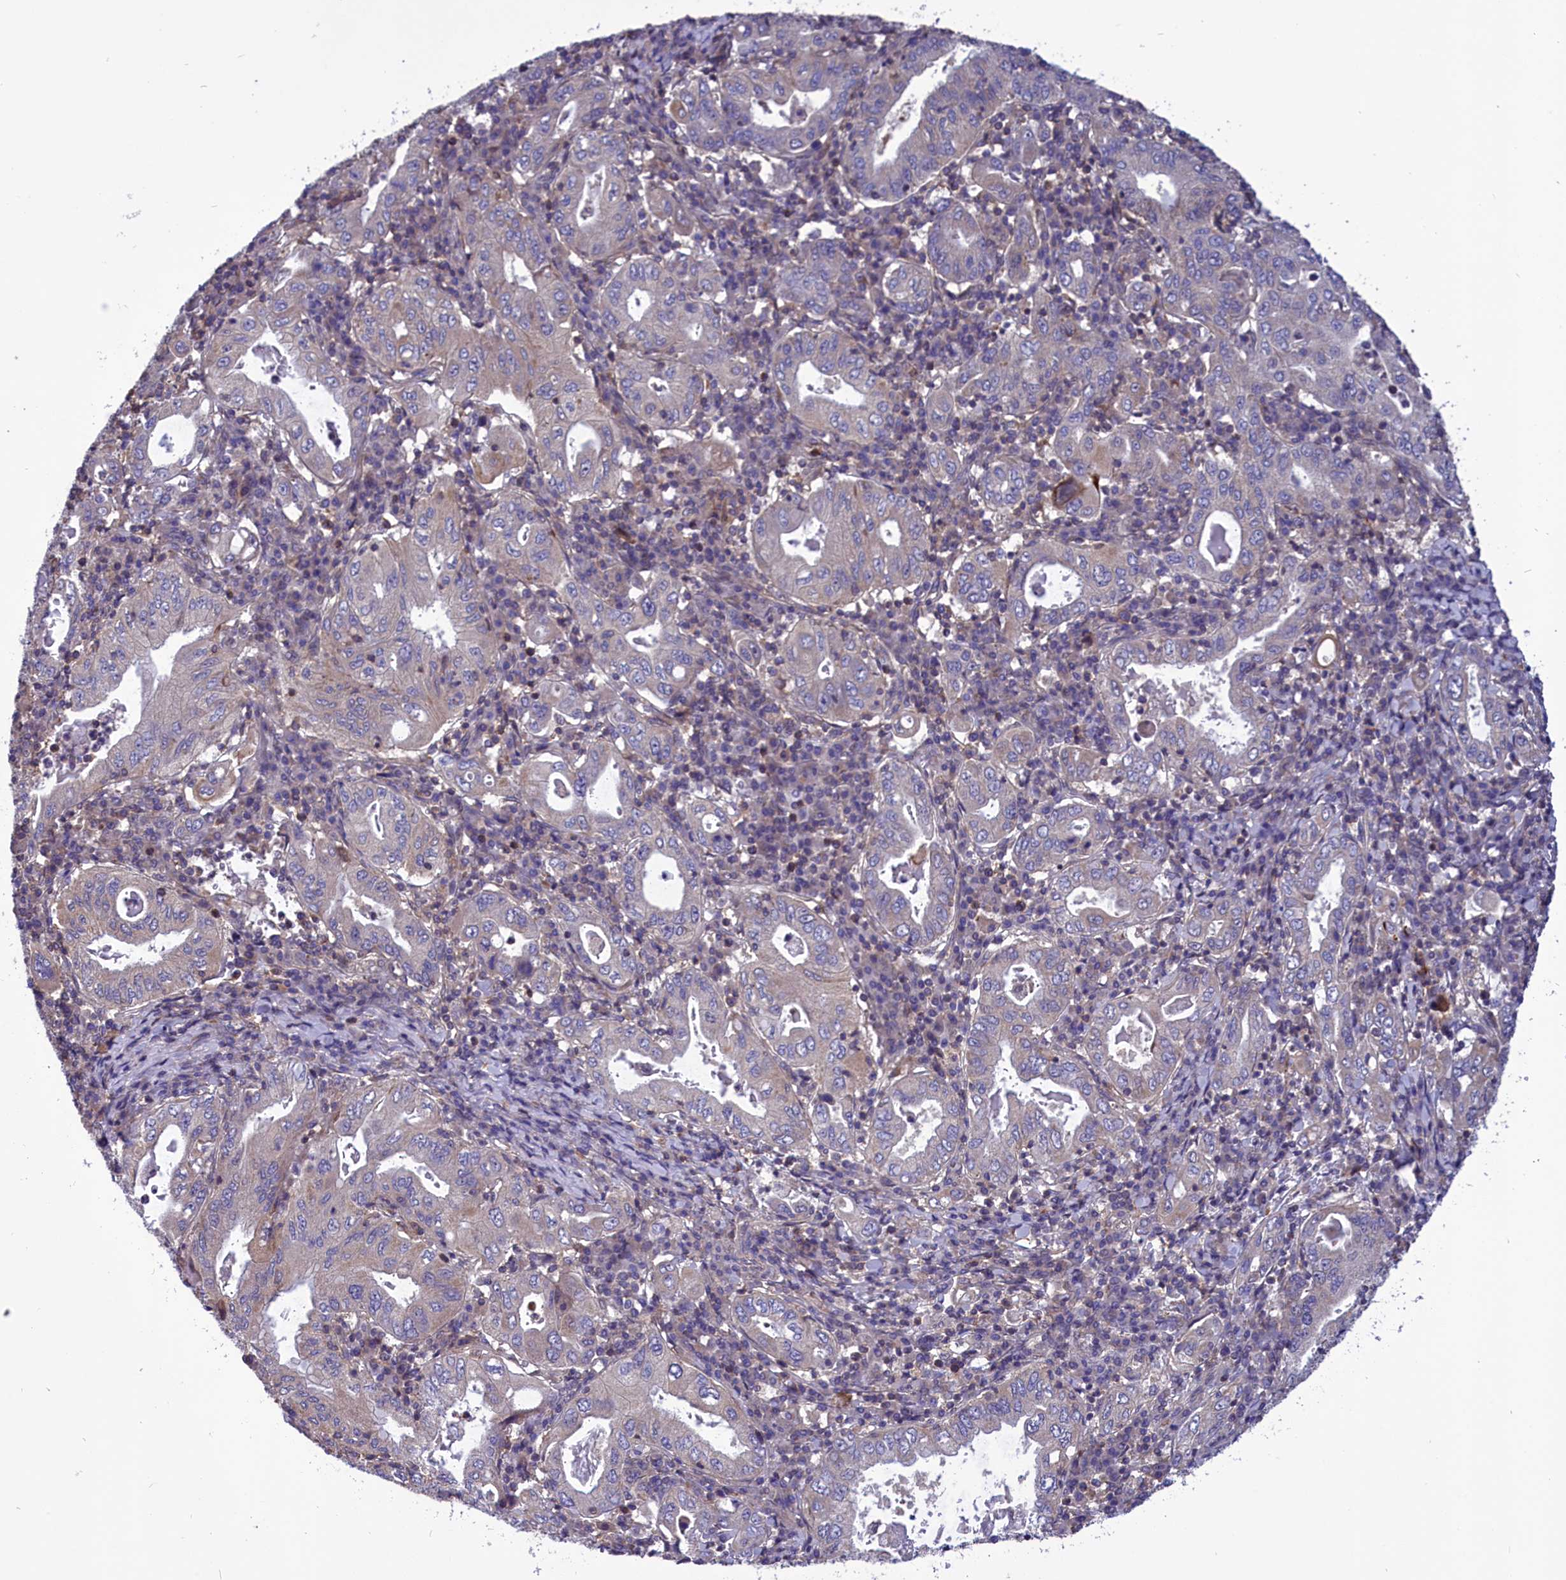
{"staining": {"intensity": "weak", "quantity": "<25%", "location": "cytoplasmic/membranous"}, "tissue": "stomach cancer", "cell_type": "Tumor cells", "image_type": "cancer", "snomed": [{"axis": "morphology", "description": "Normal tissue, NOS"}, {"axis": "morphology", "description": "Adenocarcinoma, NOS"}, {"axis": "topography", "description": "Esophagus"}, {"axis": "topography", "description": "Stomach, upper"}, {"axis": "topography", "description": "Peripheral nerve tissue"}], "caption": "Image shows no protein staining in tumor cells of stomach adenocarcinoma tissue.", "gene": "AMDHD2", "patient": {"sex": "male", "age": 62}}